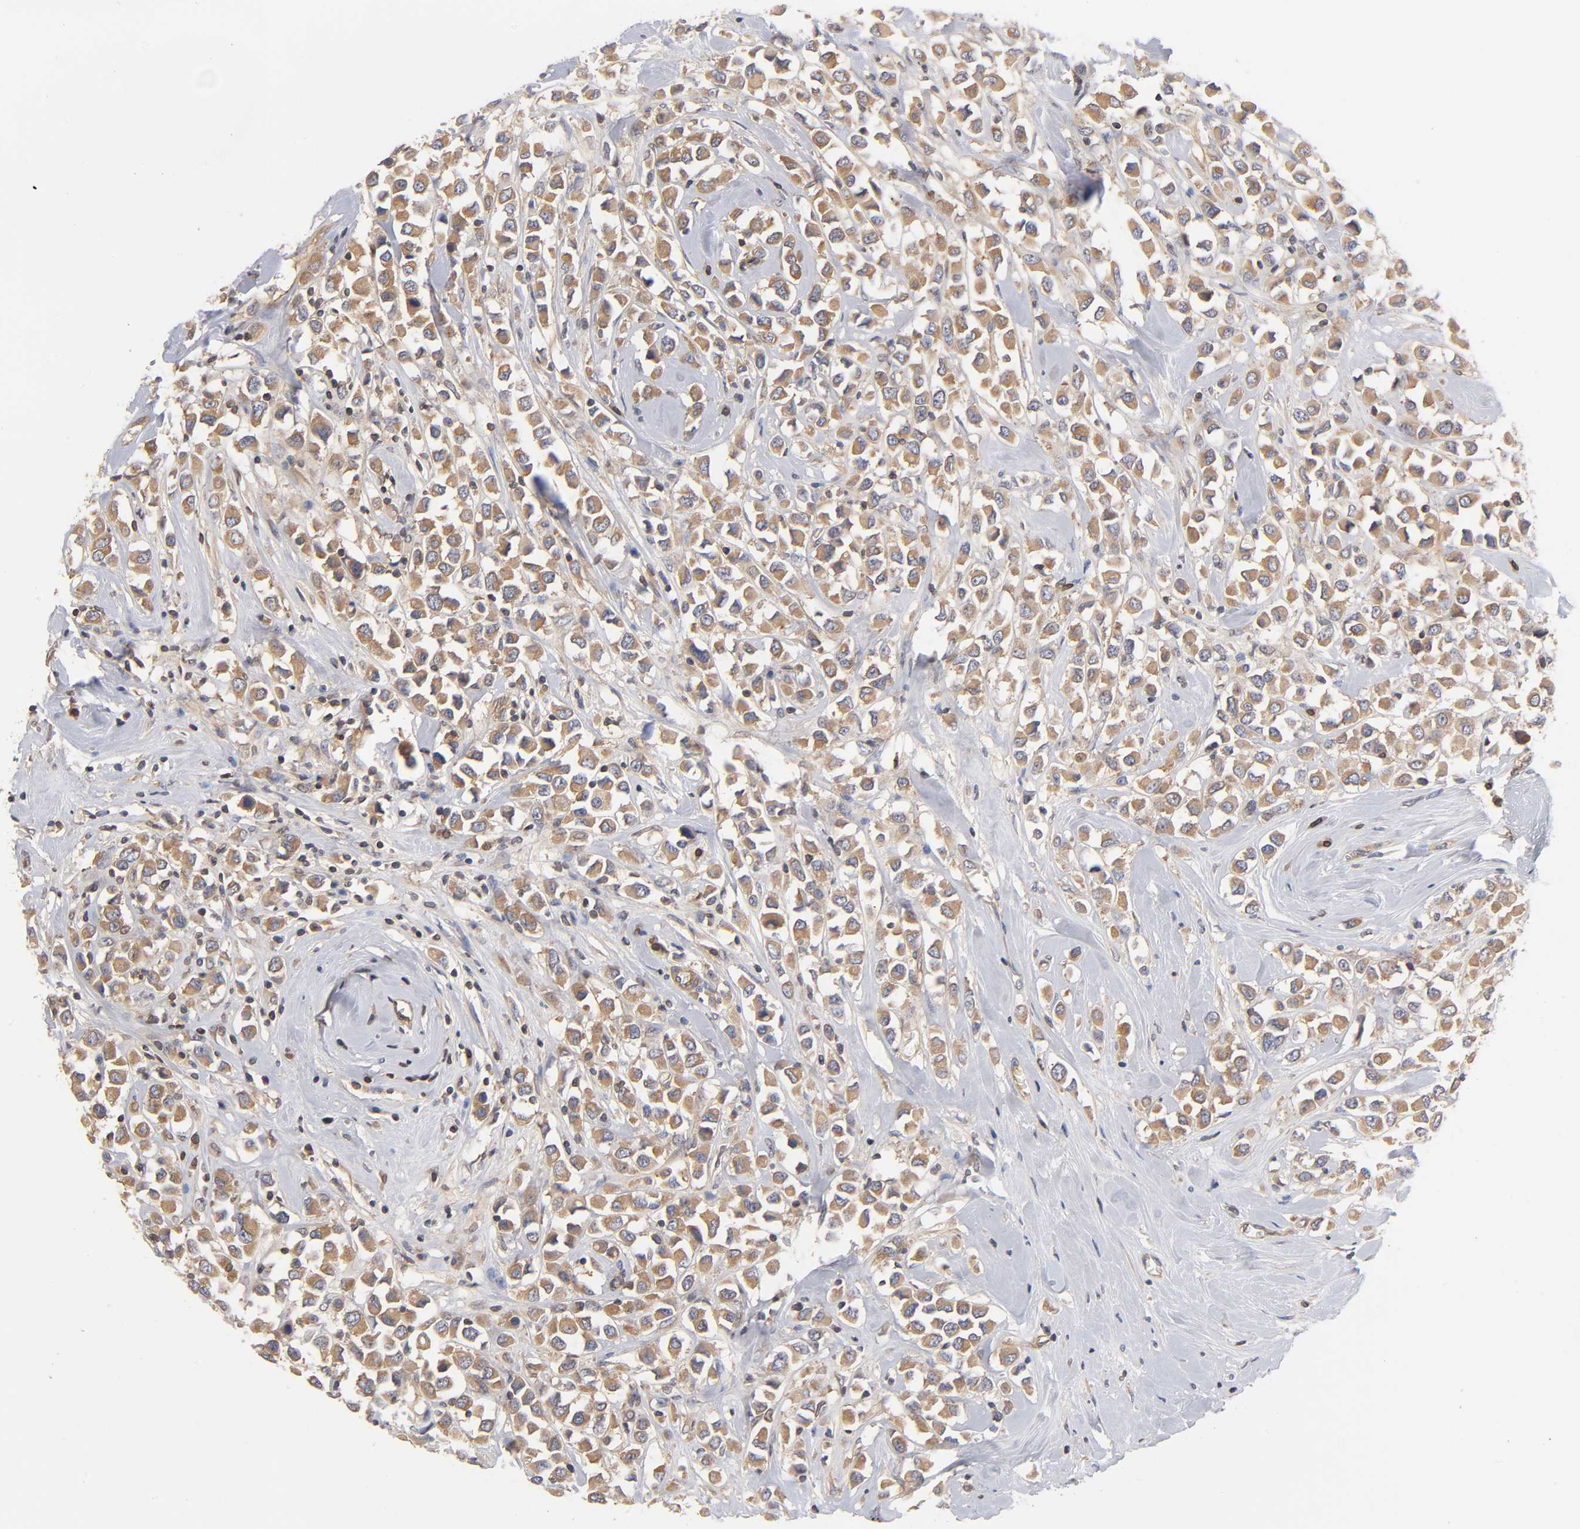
{"staining": {"intensity": "weak", "quantity": ">75%", "location": "cytoplasmic/membranous"}, "tissue": "breast cancer", "cell_type": "Tumor cells", "image_type": "cancer", "snomed": [{"axis": "morphology", "description": "Duct carcinoma"}, {"axis": "topography", "description": "Breast"}], "caption": "Breast cancer stained with a brown dye demonstrates weak cytoplasmic/membranous positive expression in about >75% of tumor cells.", "gene": "STRN3", "patient": {"sex": "female", "age": 61}}